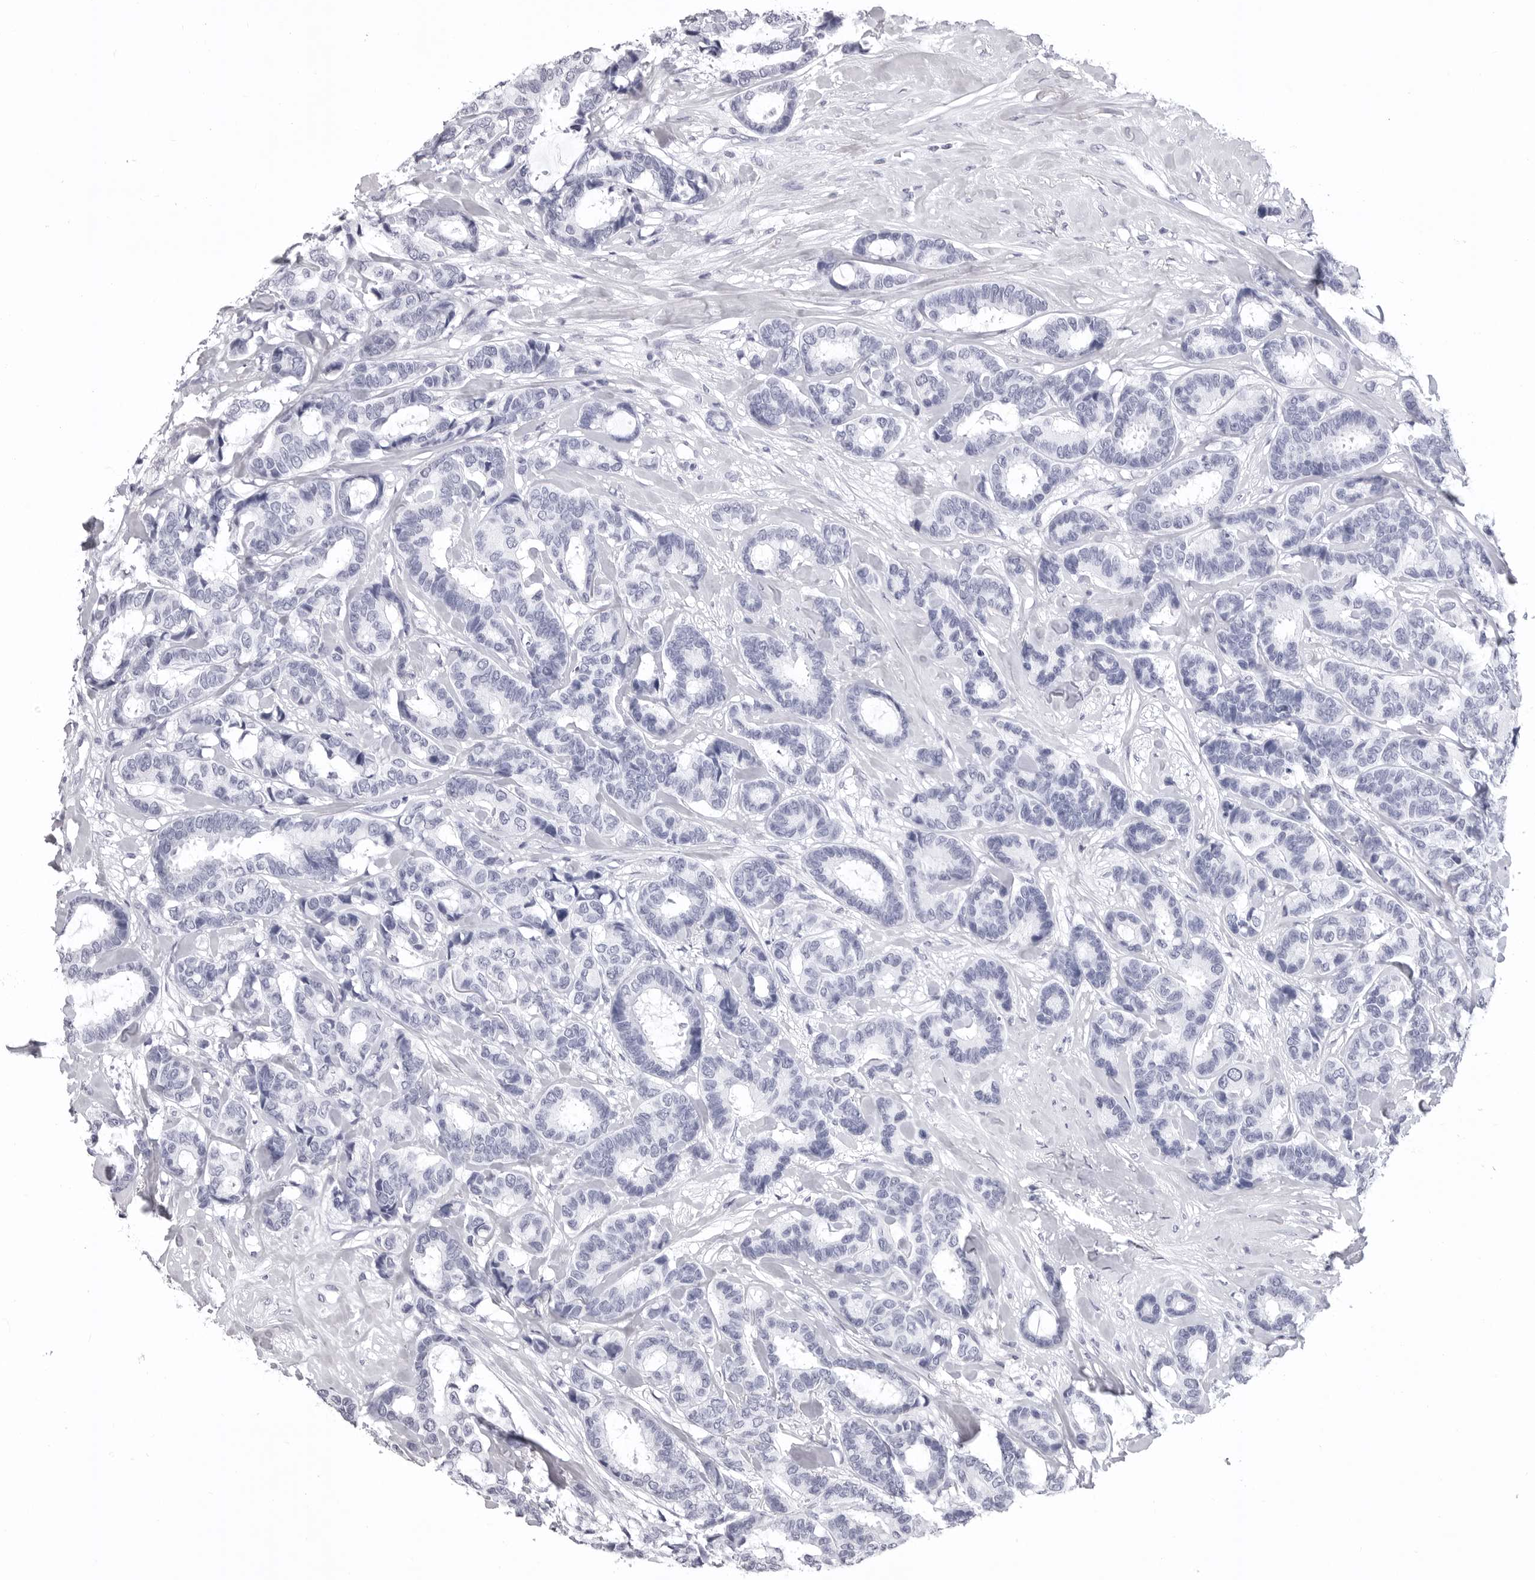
{"staining": {"intensity": "negative", "quantity": "none", "location": "none"}, "tissue": "breast cancer", "cell_type": "Tumor cells", "image_type": "cancer", "snomed": [{"axis": "morphology", "description": "Duct carcinoma"}, {"axis": "topography", "description": "Breast"}], "caption": "High magnification brightfield microscopy of breast cancer stained with DAB (3,3'-diaminobenzidine) (brown) and counterstained with hematoxylin (blue): tumor cells show no significant positivity.", "gene": "LGALS4", "patient": {"sex": "female", "age": 87}}